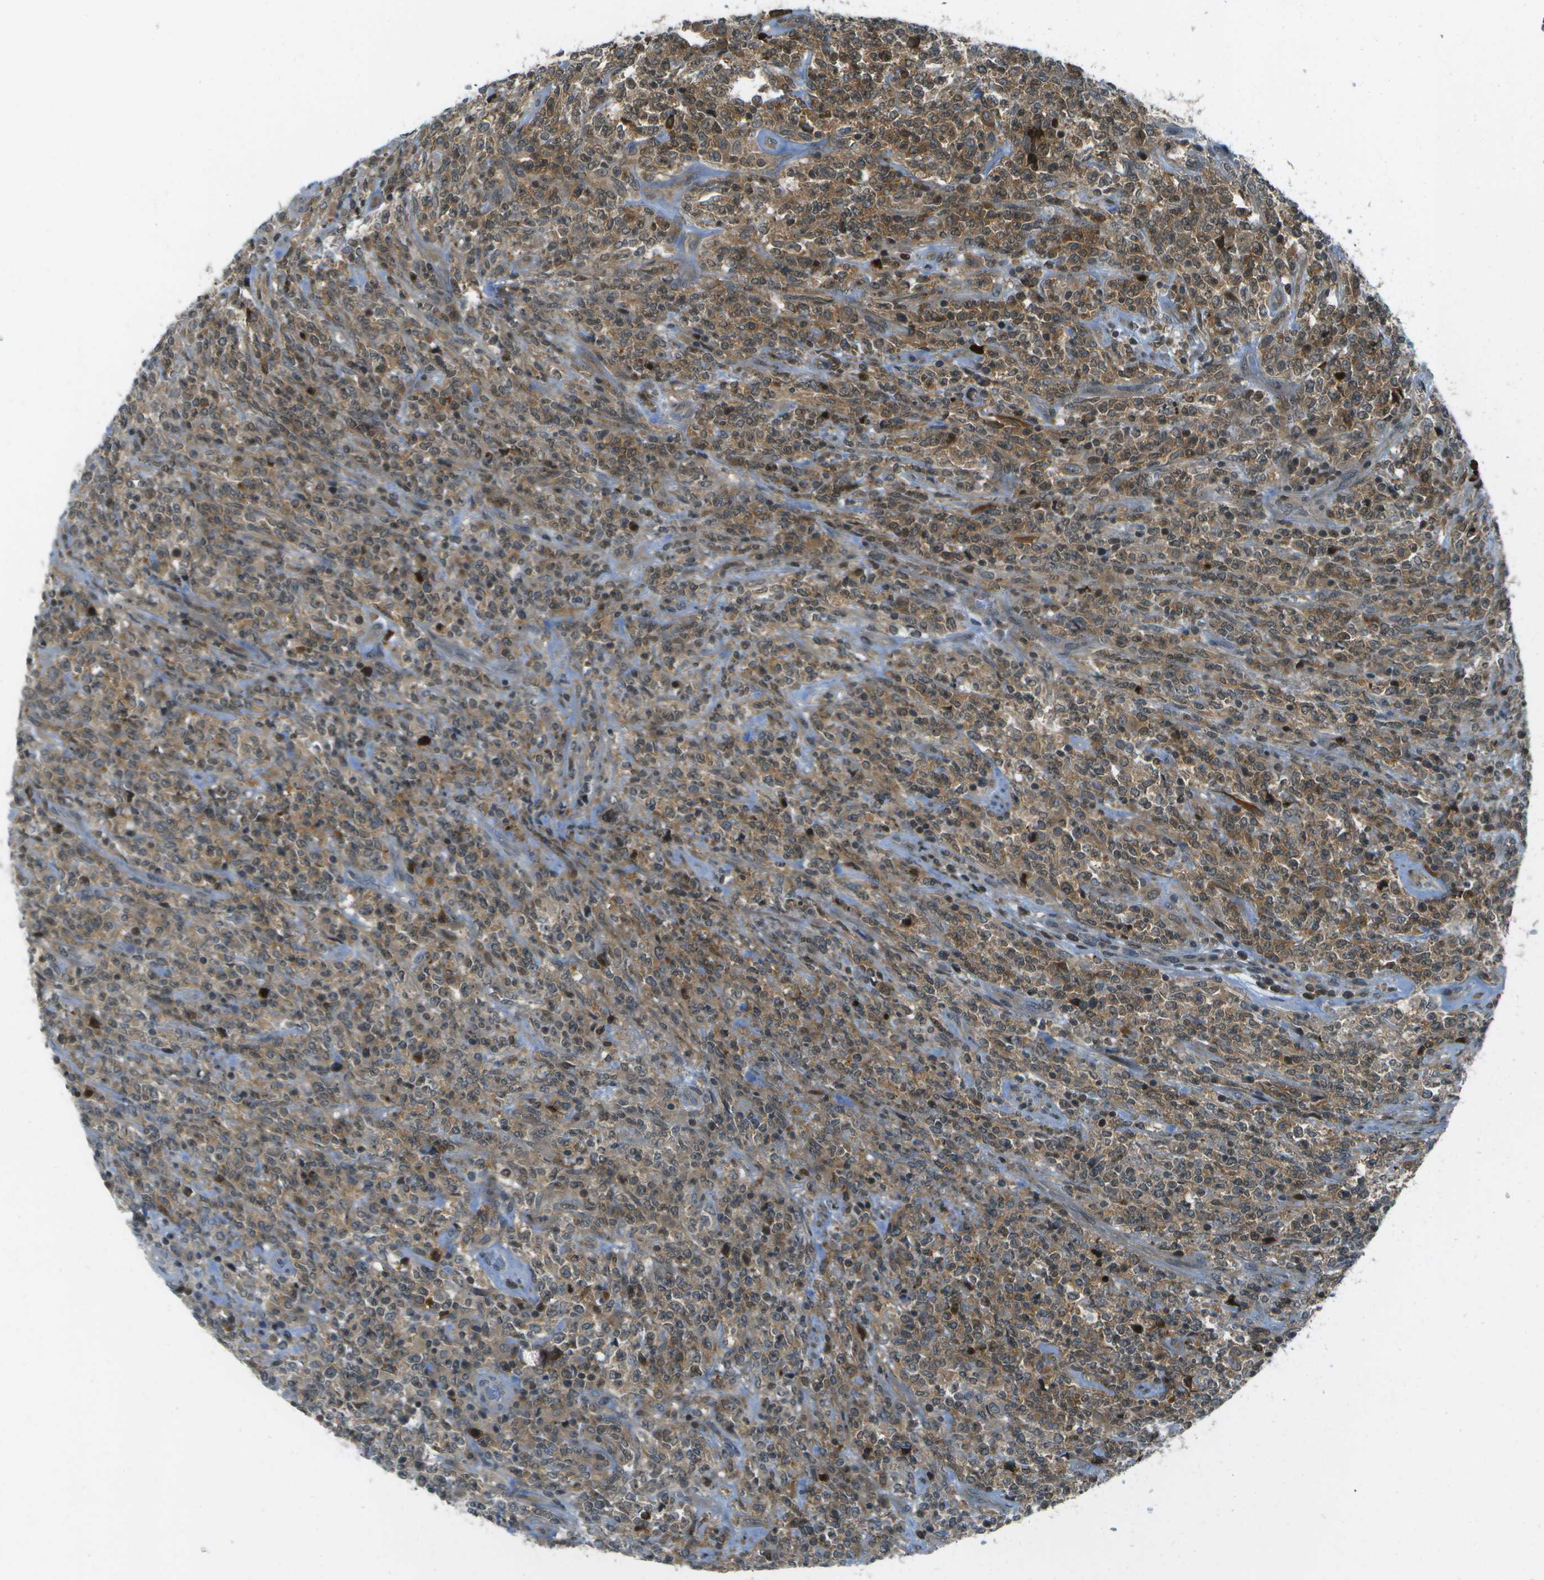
{"staining": {"intensity": "moderate", "quantity": "25%-75%", "location": "cytoplasmic/membranous"}, "tissue": "lymphoma", "cell_type": "Tumor cells", "image_type": "cancer", "snomed": [{"axis": "morphology", "description": "Malignant lymphoma, non-Hodgkin's type, High grade"}, {"axis": "topography", "description": "Soft tissue"}], "caption": "The immunohistochemical stain shows moderate cytoplasmic/membranous staining in tumor cells of malignant lymphoma, non-Hodgkin's type (high-grade) tissue.", "gene": "TMEM19", "patient": {"sex": "male", "age": 18}}